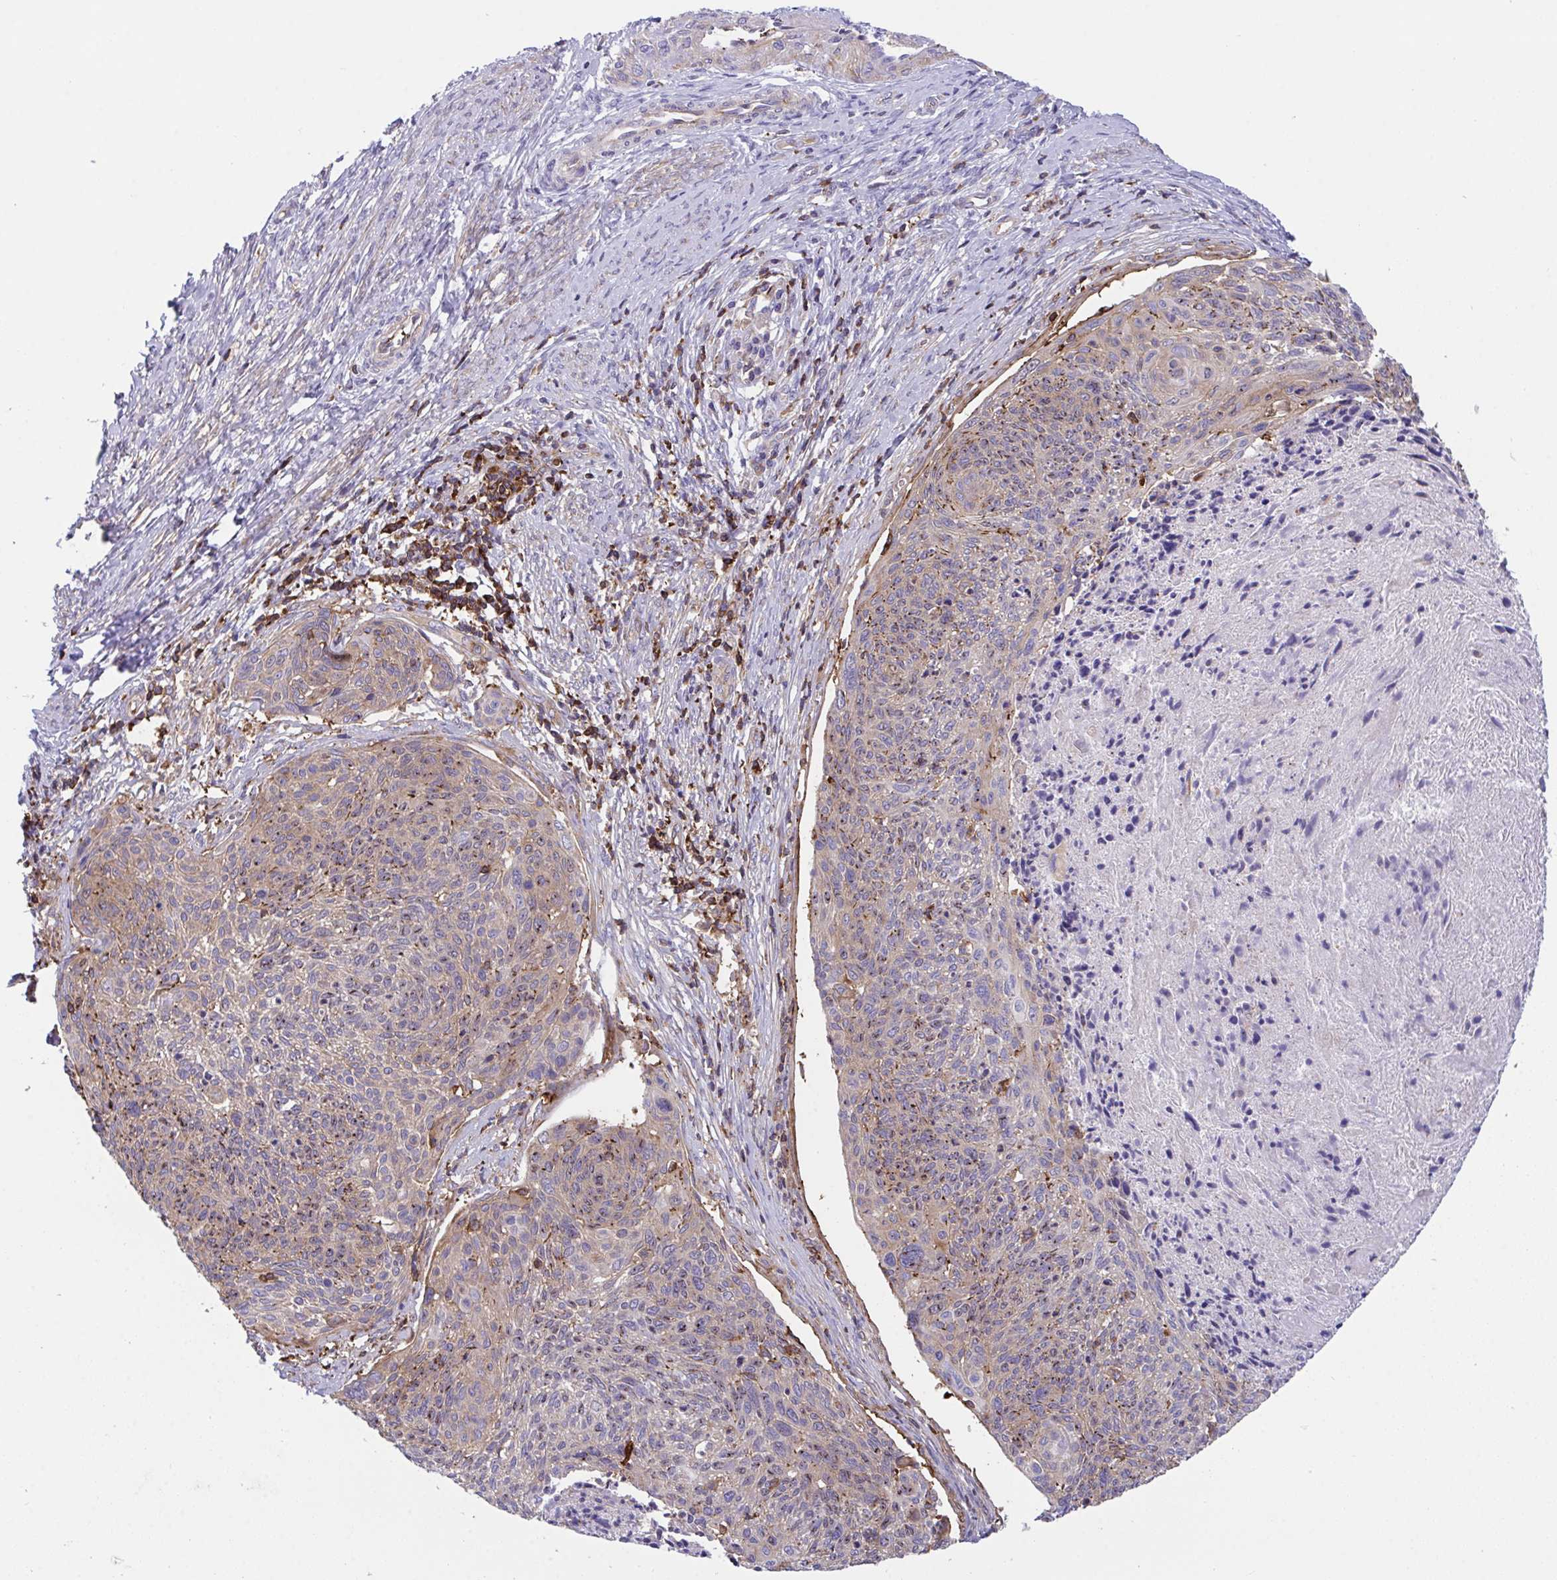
{"staining": {"intensity": "moderate", "quantity": "25%-75%", "location": "cytoplasmic/membranous"}, "tissue": "cervical cancer", "cell_type": "Tumor cells", "image_type": "cancer", "snomed": [{"axis": "morphology", "description": "Squamous cell carcinoma, NOS"}, {"axis": "topography", "description": "Cervix"}], "caption": "DAB immunohistochemical staining of human cervical cancer displays moderate cytoplasmic/membranous protein expression in approximately 25%-75% of tumor cells. (Stains: DAB (3,3'-diaminobenzidine) in brown, nuclei in blue, Microscopy: brightfield microscopy at high magnification).", "gene": "PPIH", "patient": {"sex": "female", "age": 49}}